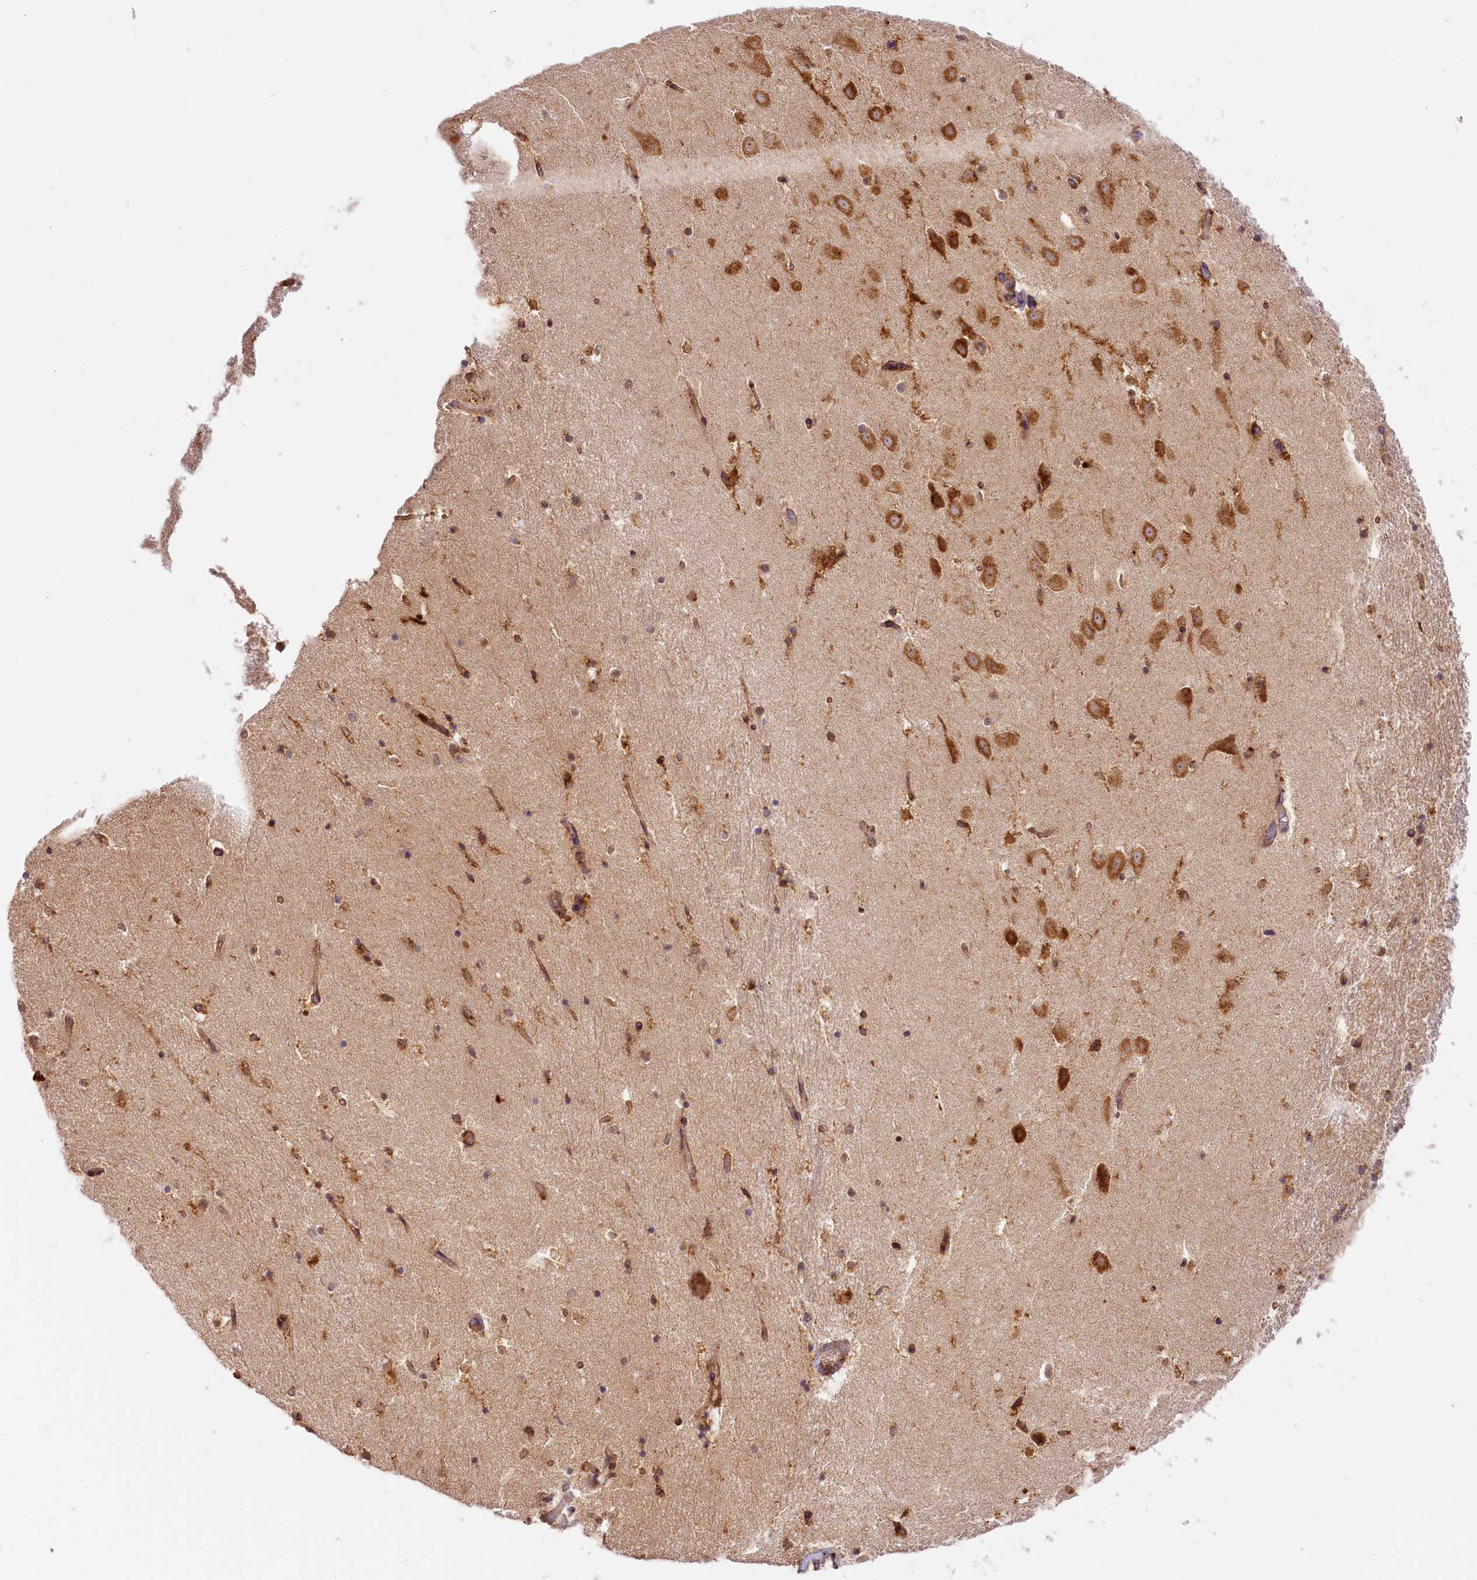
{"staining": {"intensity": "moderate", "quantity": "25%-75%", "location": "cytoplasmic/membranous"}, "tissue": "hippocampus", "cell_type": "Glial cells", "image_type": "normal", "snomed": [{"axis": "morphology", "description": "Normal tissue, NOS"}, {"axis": "topography", "description": "Hippocampus"}], "caption": "Approximately 25%-75% of glial cells in unremarkable hippocampus show moderate cytoplasmic/membranous protein staining as visualized by brown immunohistochemical staining.", "gene": "PPIP5K2", "patient": {"sex": "female", "age": 52}}